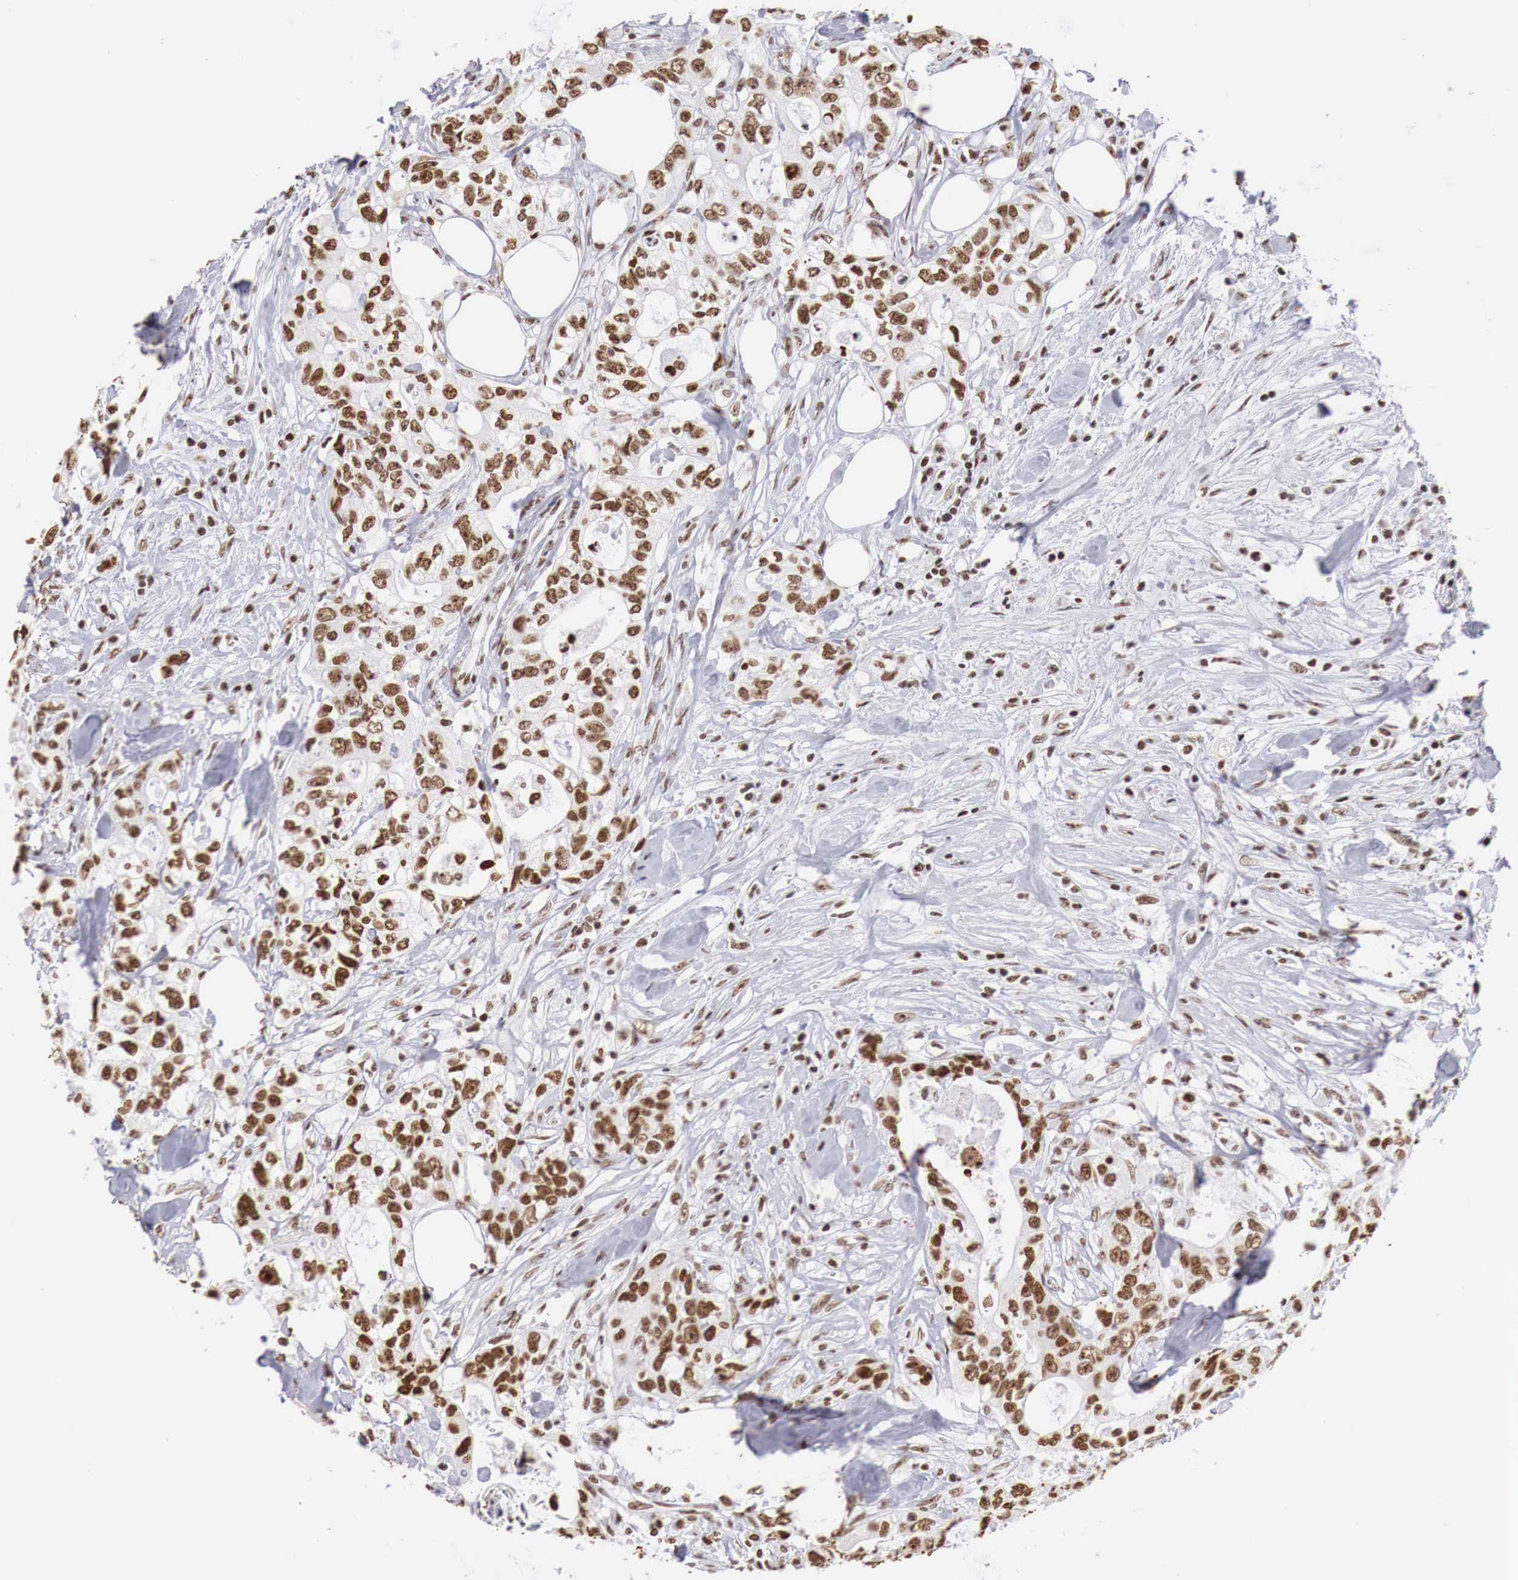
{"staining": {"intensity": "strong", "quantity": ">75%", "location": "nuclear"}, "tissue": "colorectal cancer", "cell_type": "Tumor cells", "image_type": "cancer", "snomed": [{"axis": "morphology", "description": "Adenocarcinoma, NOS"}, {"axis": "topography", "description": "Rectum"}], "caption": "Tumor cells exhibit strong nuclear expression in approximately >75% of cells in adenocarcinoma (colorectal). Using DAB (brown) and hematoxylin (blue) stains, captured at high magnification using brightfield microscopy.", "gene": "DKC1", "patient": {"sex": "female", "age": 57}}